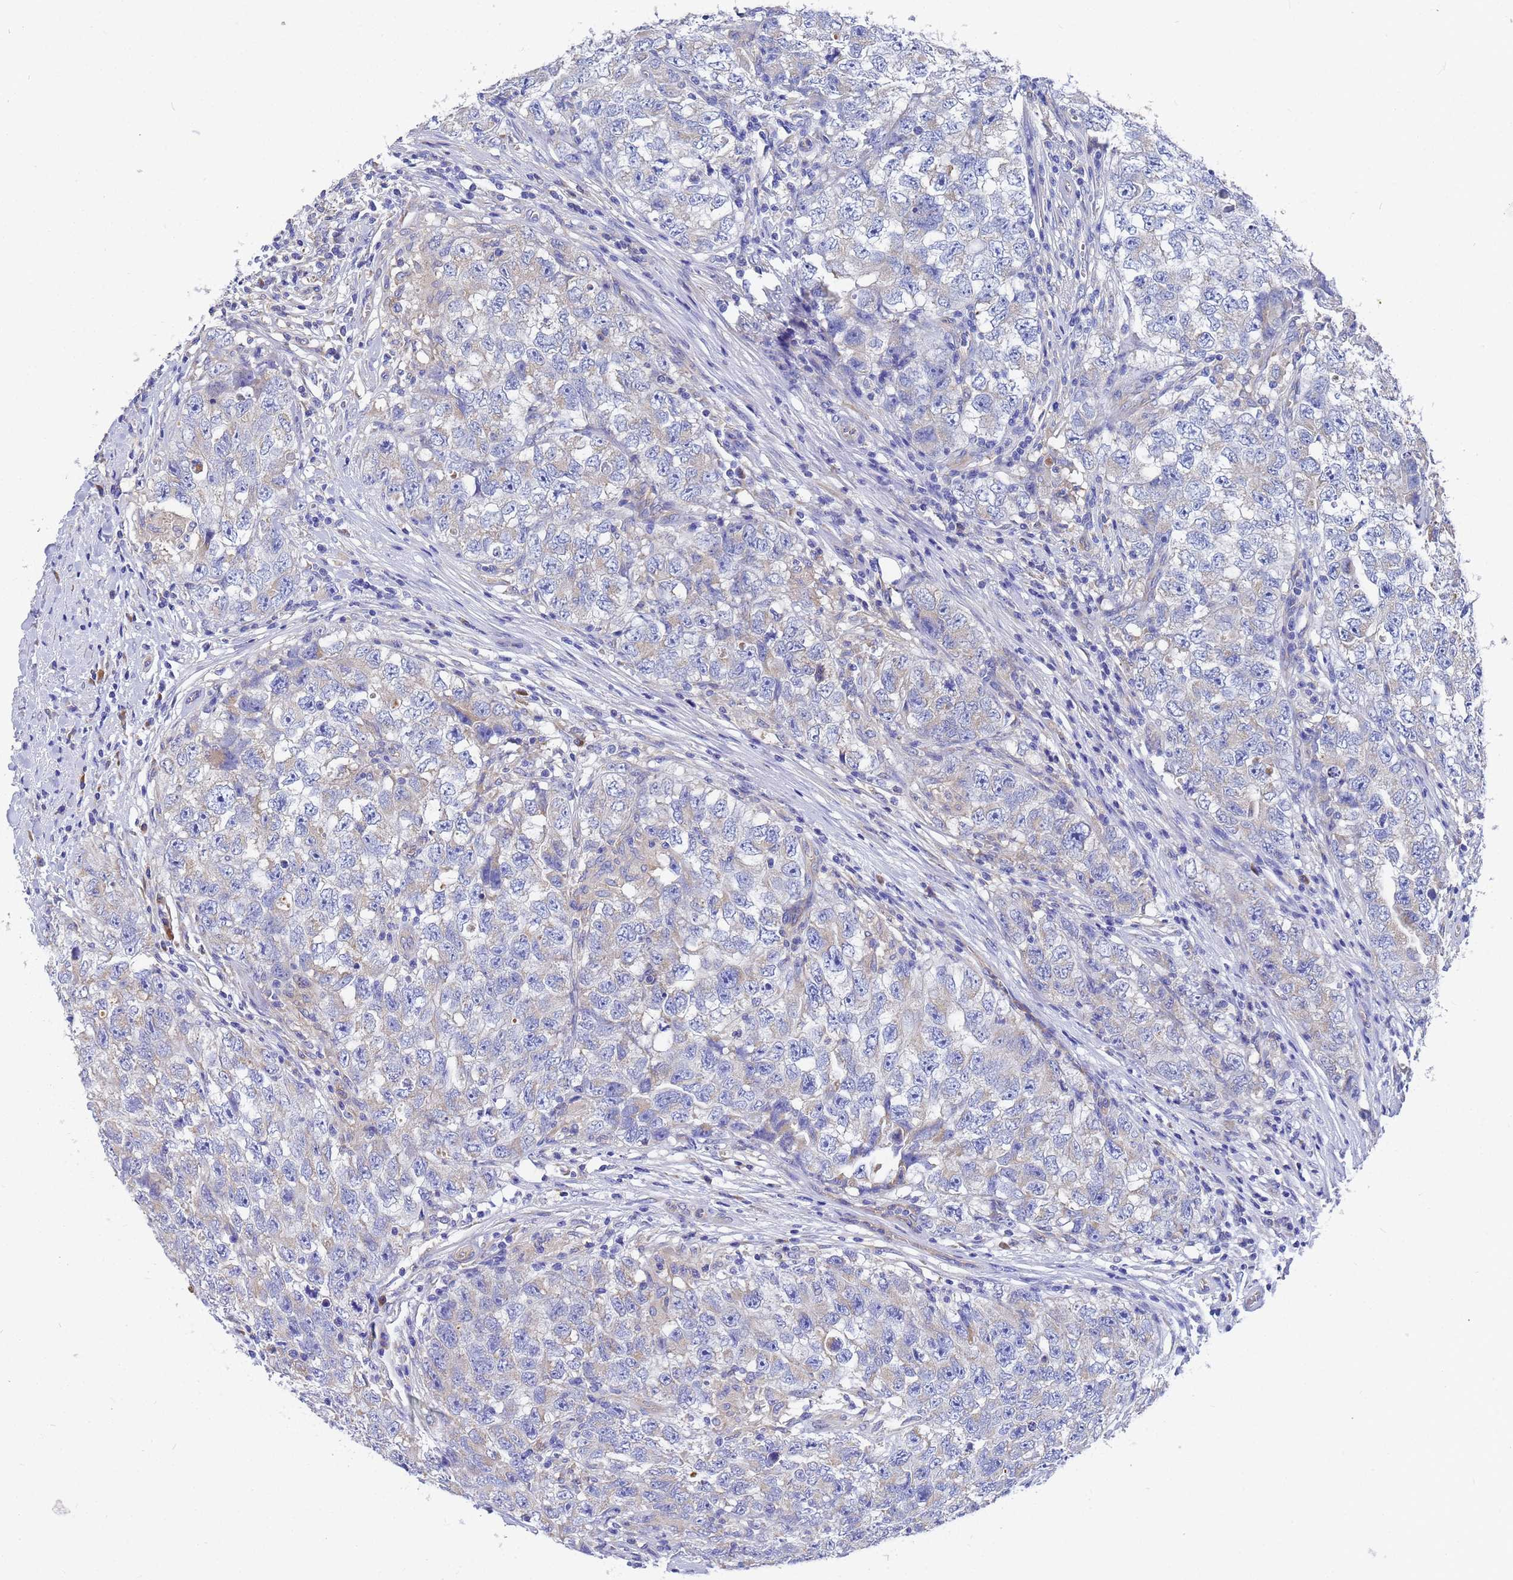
{"staining": {"intensity": "weak", "quantity": "<25%", "location": "cytoplasmic/membranous"}, "tissue": "testis cancer", "cell_type": "Tumor cells", "image_type": "cancer", "snomed": [{"axis": "morphology", "description": "Seminoma, NOS"}, {"axis": "morphology", "description": "Carcinoma, Embryonal, NOS"}, {"axis": "topography", "description": "Testis"}], "caption": "DAB (3,3'-diaminobenzidine) immunohistochemical staining of testis cancer (embryonal carcinoma) exhibits no significant staining in tumor cells.", "gene": "TM4SF4", "patient": {"sex": "male", "age": 43}}